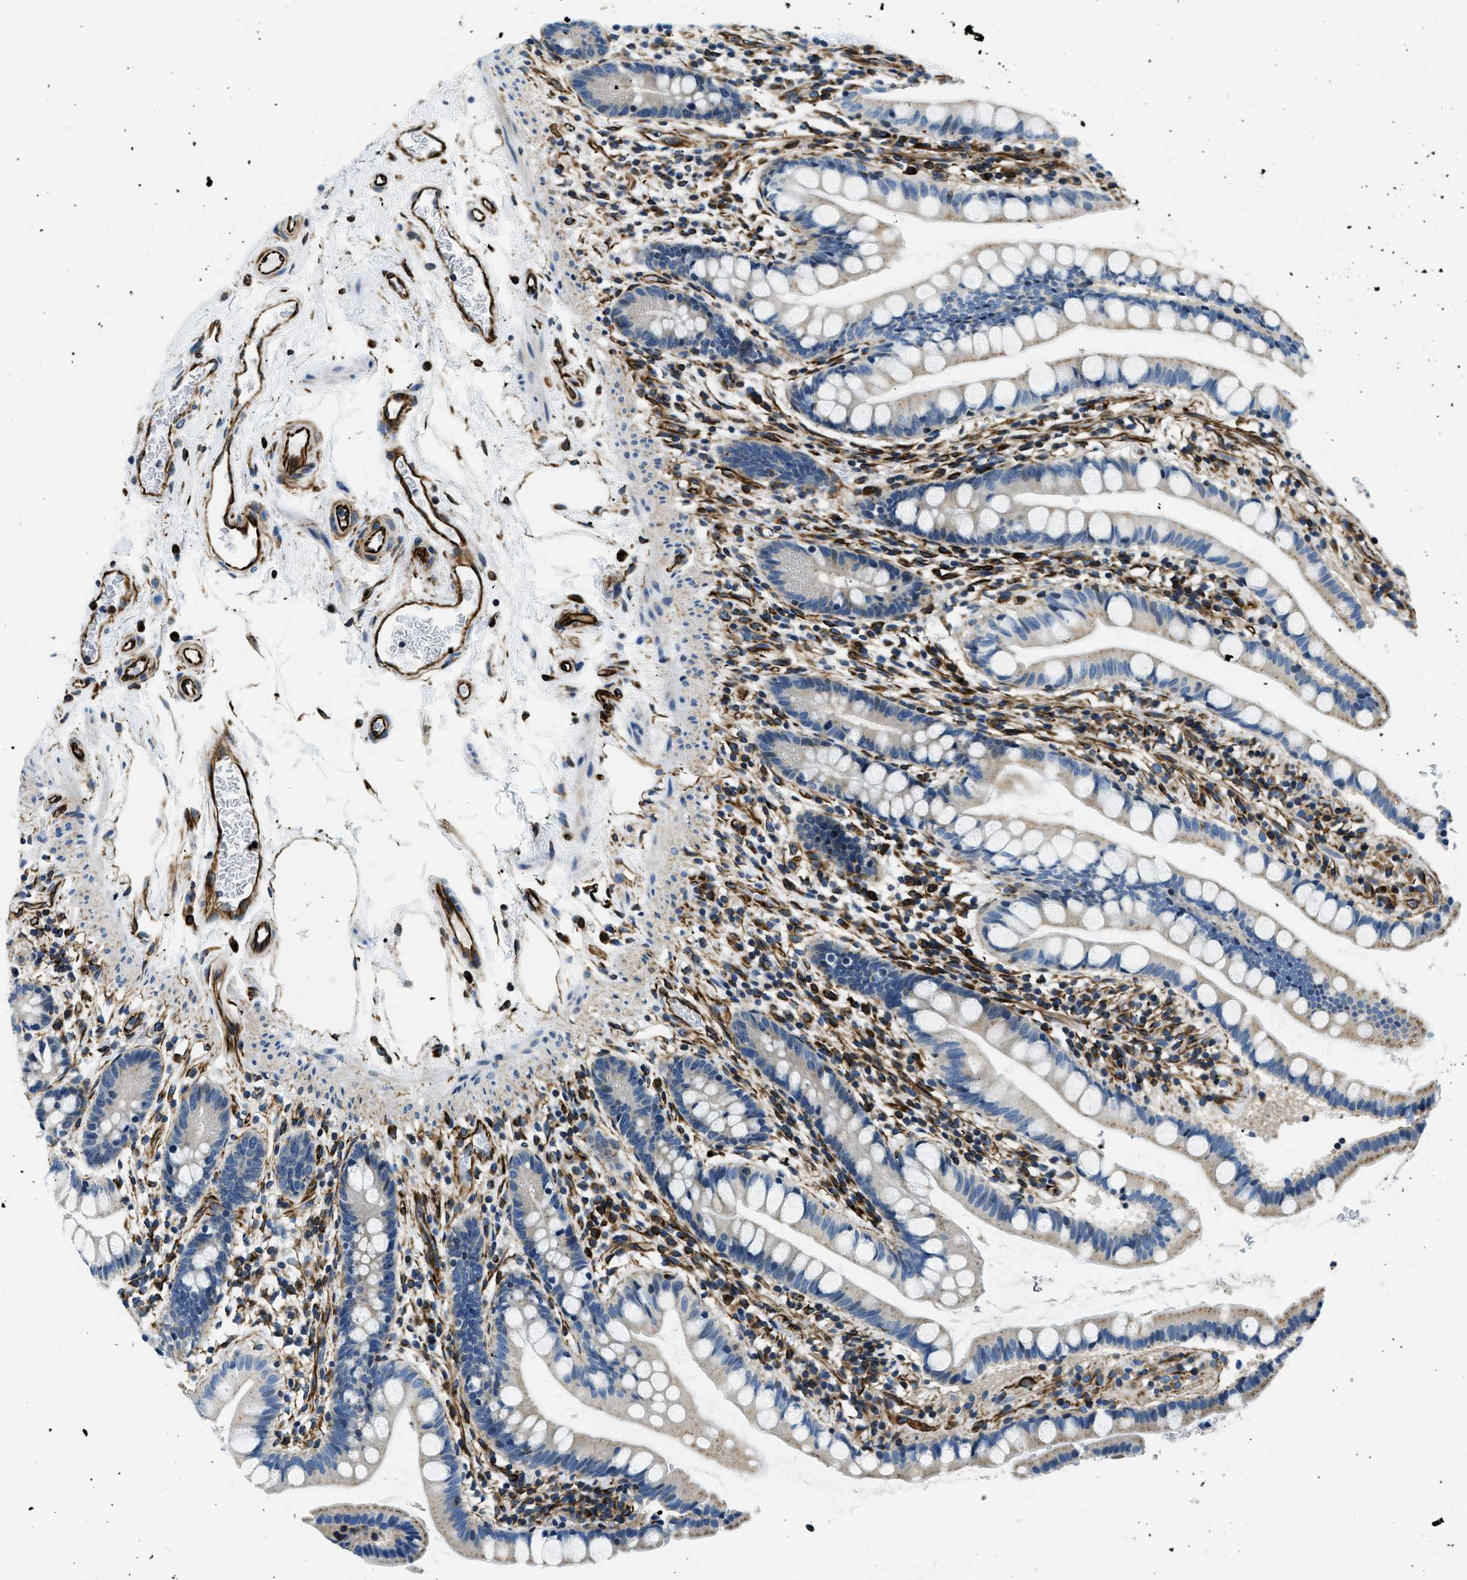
{"staining": {"intensity": "negative", "quantity": "none", "location": "none"}, "tissue": "small intestine", "cell_type": "Glandular cells", "image_type": "normal", "snomed": [{"axis": "morphology", "description": "Normal tissue, NOS"}, {"axis": "topography", "description": "Small intestine"}], "caption": "Image shows no significant protein staining in glandular cells of unremarkable small intestine. (DAB immunohistochemistry (IHC) with hematoxylin counter stain).", "gene": "GNS", "patient": {"sex": "female", "age": 84}}